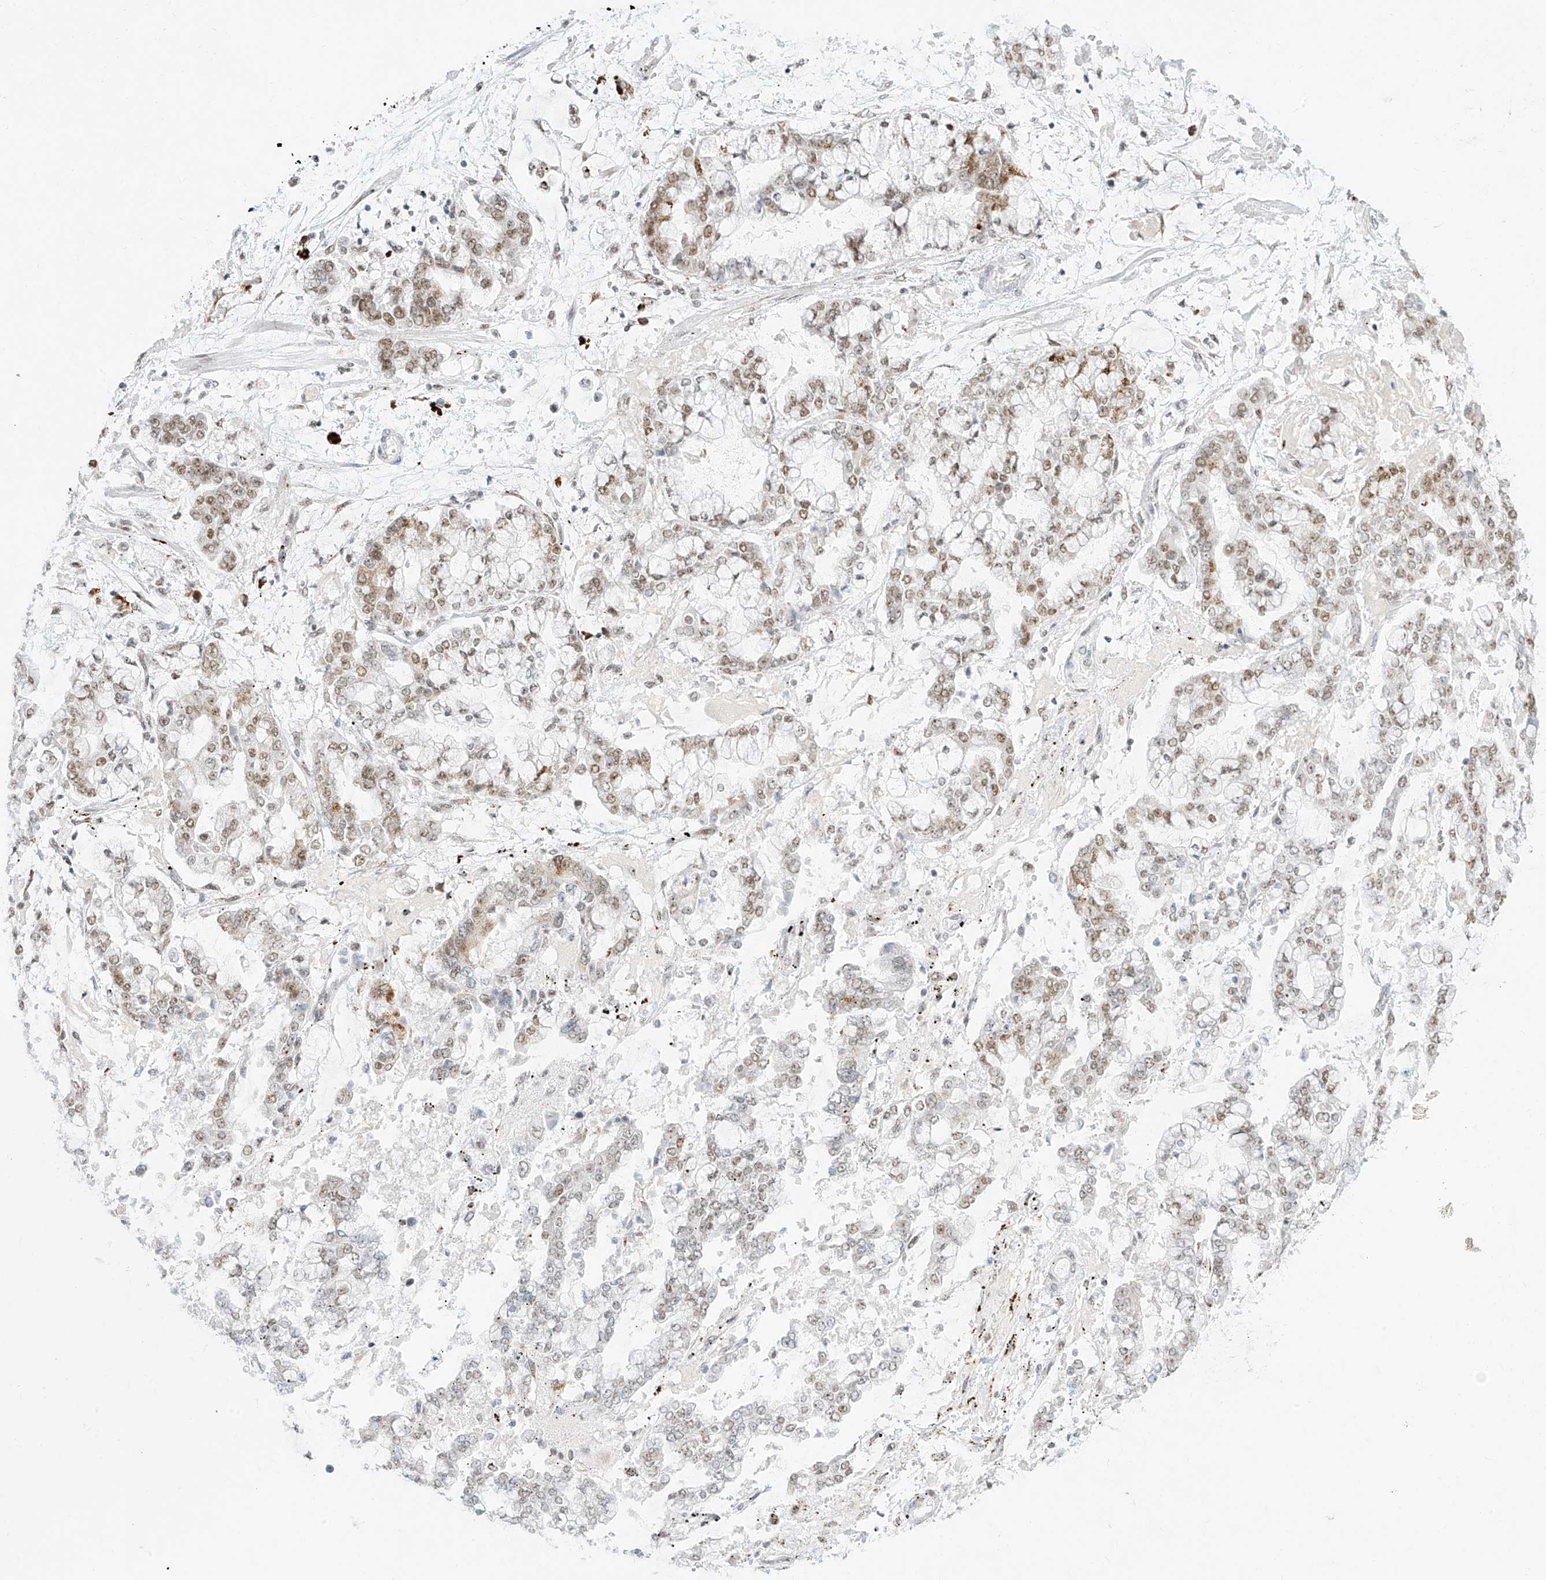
{"staining": {"intensity": "moderate", "quantity": "<25%", "location": "nuclear"}, "tissue": "stomach cancer", "cell_type": "Tumor cells", "image_type": "cancer", "snomed": [{"axis": "morphology", "description": "Normal tissue, NOS"}, {"axis": "morphology", "description": "Adenocarcinoma, NOS"}, {"axis": "topography", "description": "Stomach, upper"}, {"axis": "topography", "description": "Stomach"}], "caption": "This is an image of IHC staining of adenocarcinoma (stomach), which shows moderate expression in the nuclear of tumor cells.", "gene": "SUPT5H", "patient": {"sex": "male", "age": 76}}